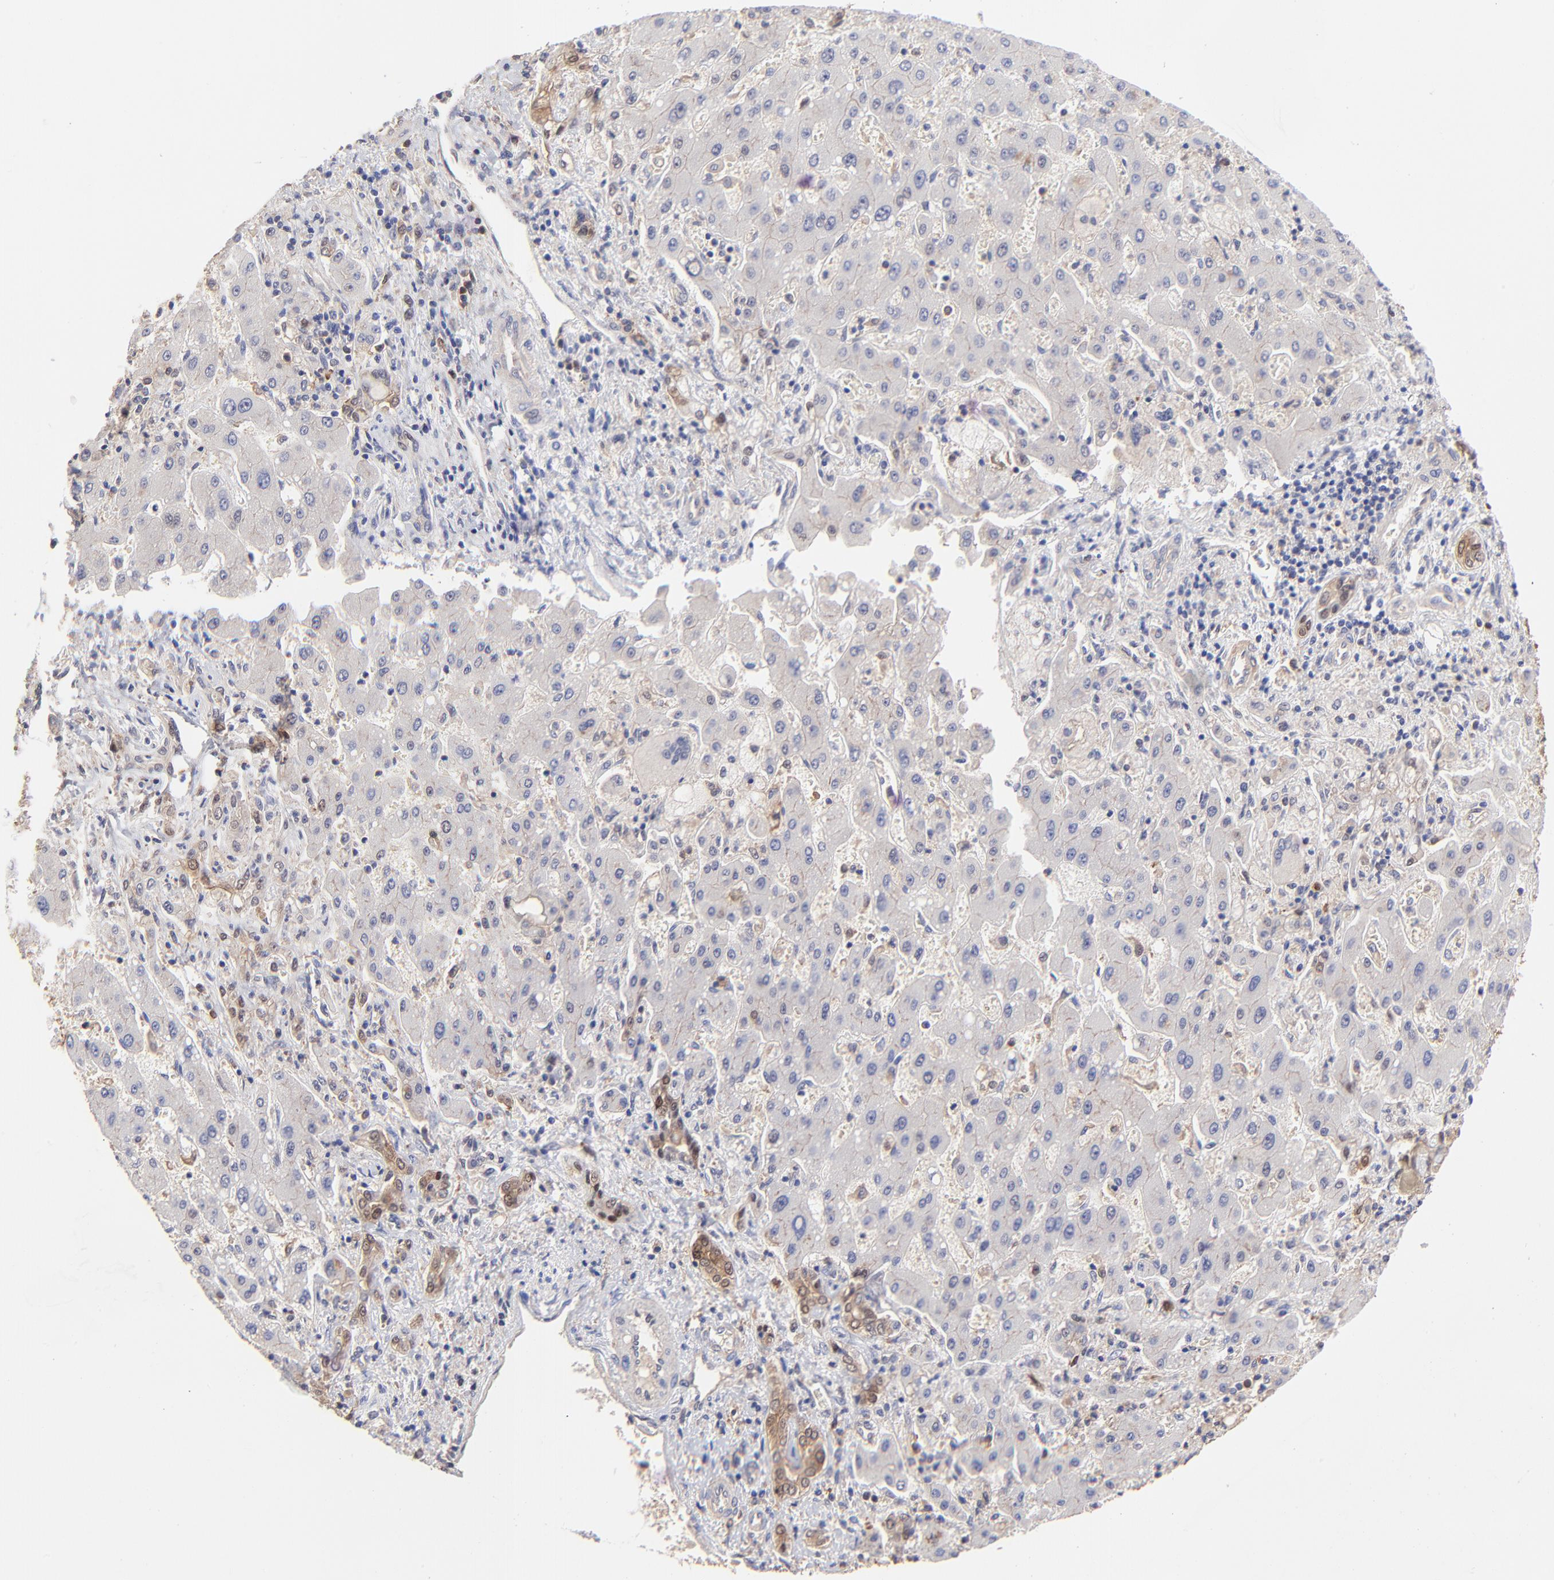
{"staining": {"intensity": "moderate", "quantity": "25%-75%", "location": "cytoplasmic/membranous,nuclear"}, "tissue": "liver cancer", "cell_type": "Tumor cells", "image_type": "cancer", "snomed": [{"axis": "morphology", "description": "Cholangiocarcinoma"}, {"axis": "topography", "description": "Liver"}], "caption": "IHC staining of liver cancer (cholangiocarcinoma), which demonstrates medium levels of moderate cytoplasmic/membranous and nuclear positivity in about 25%-75% of tumor cells indicating moderate cytoplasmic/membranous and nuclear protein expression. The staining was performed using DAB (brown) for protein detection and nuclei were counterstained in hematoxylin (blue).", "gene": "DCTPP1", "patient": {"sex": "male", "age": 50}}